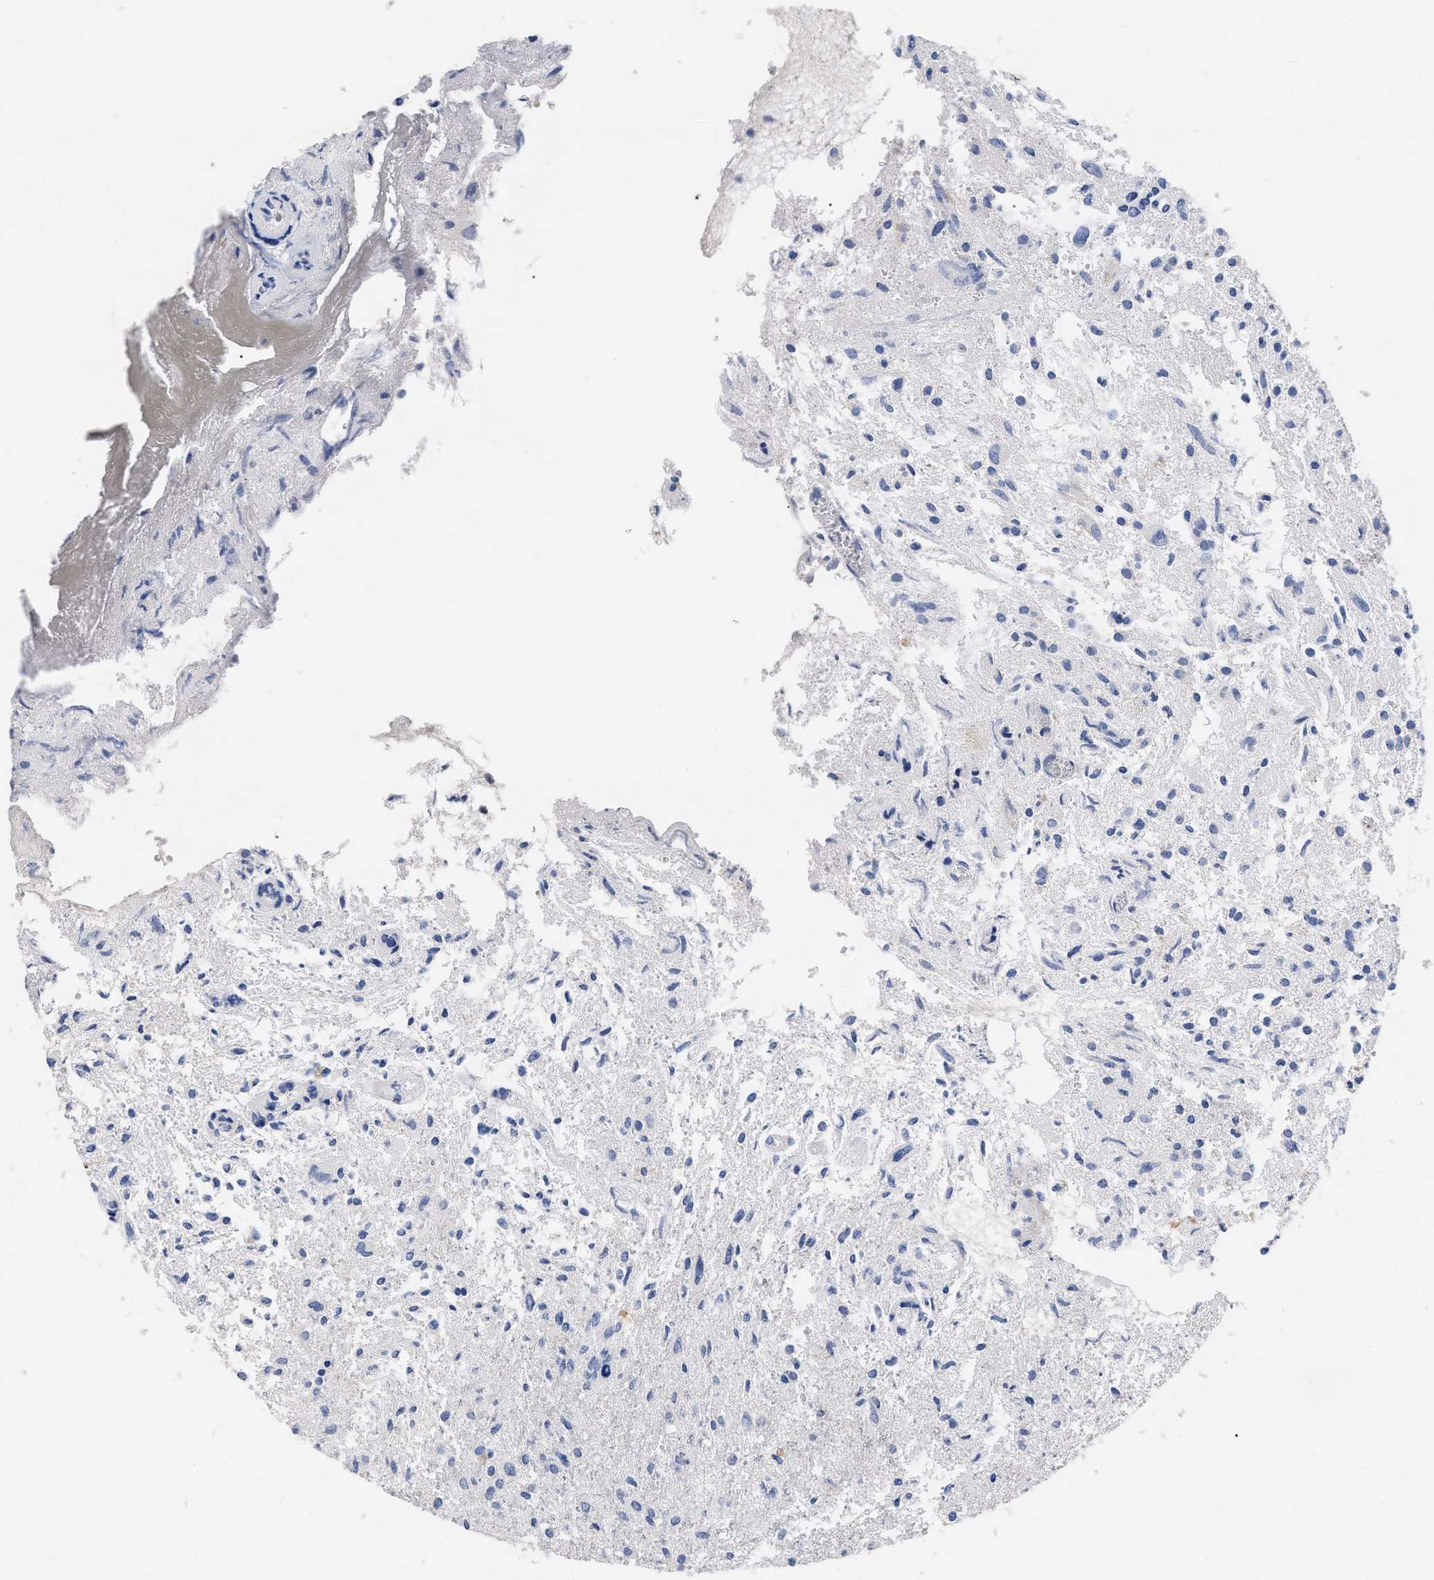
{"staining": {"intensity": "negative", "quantity": "none", "location": "none"}, "tissue": "glioma", "cell_type": "Tumor cells", "image_type": "cancer", "snomed": [{"axis": "morphology", "description": "Glioma, malignant, High grade"}, {"axis": "topography", "description": "Brain"}], "caption": "IHC photomicrograph of neoplastic tissue: human high-grade glioma (malignant) stained with DAB displays no significant protein expression in tumor cells. (Immunohistochemistry, brightfield microscopy, high magnification).", "gene": "VIP", "patient": {"sex": "female", "age": 59}}